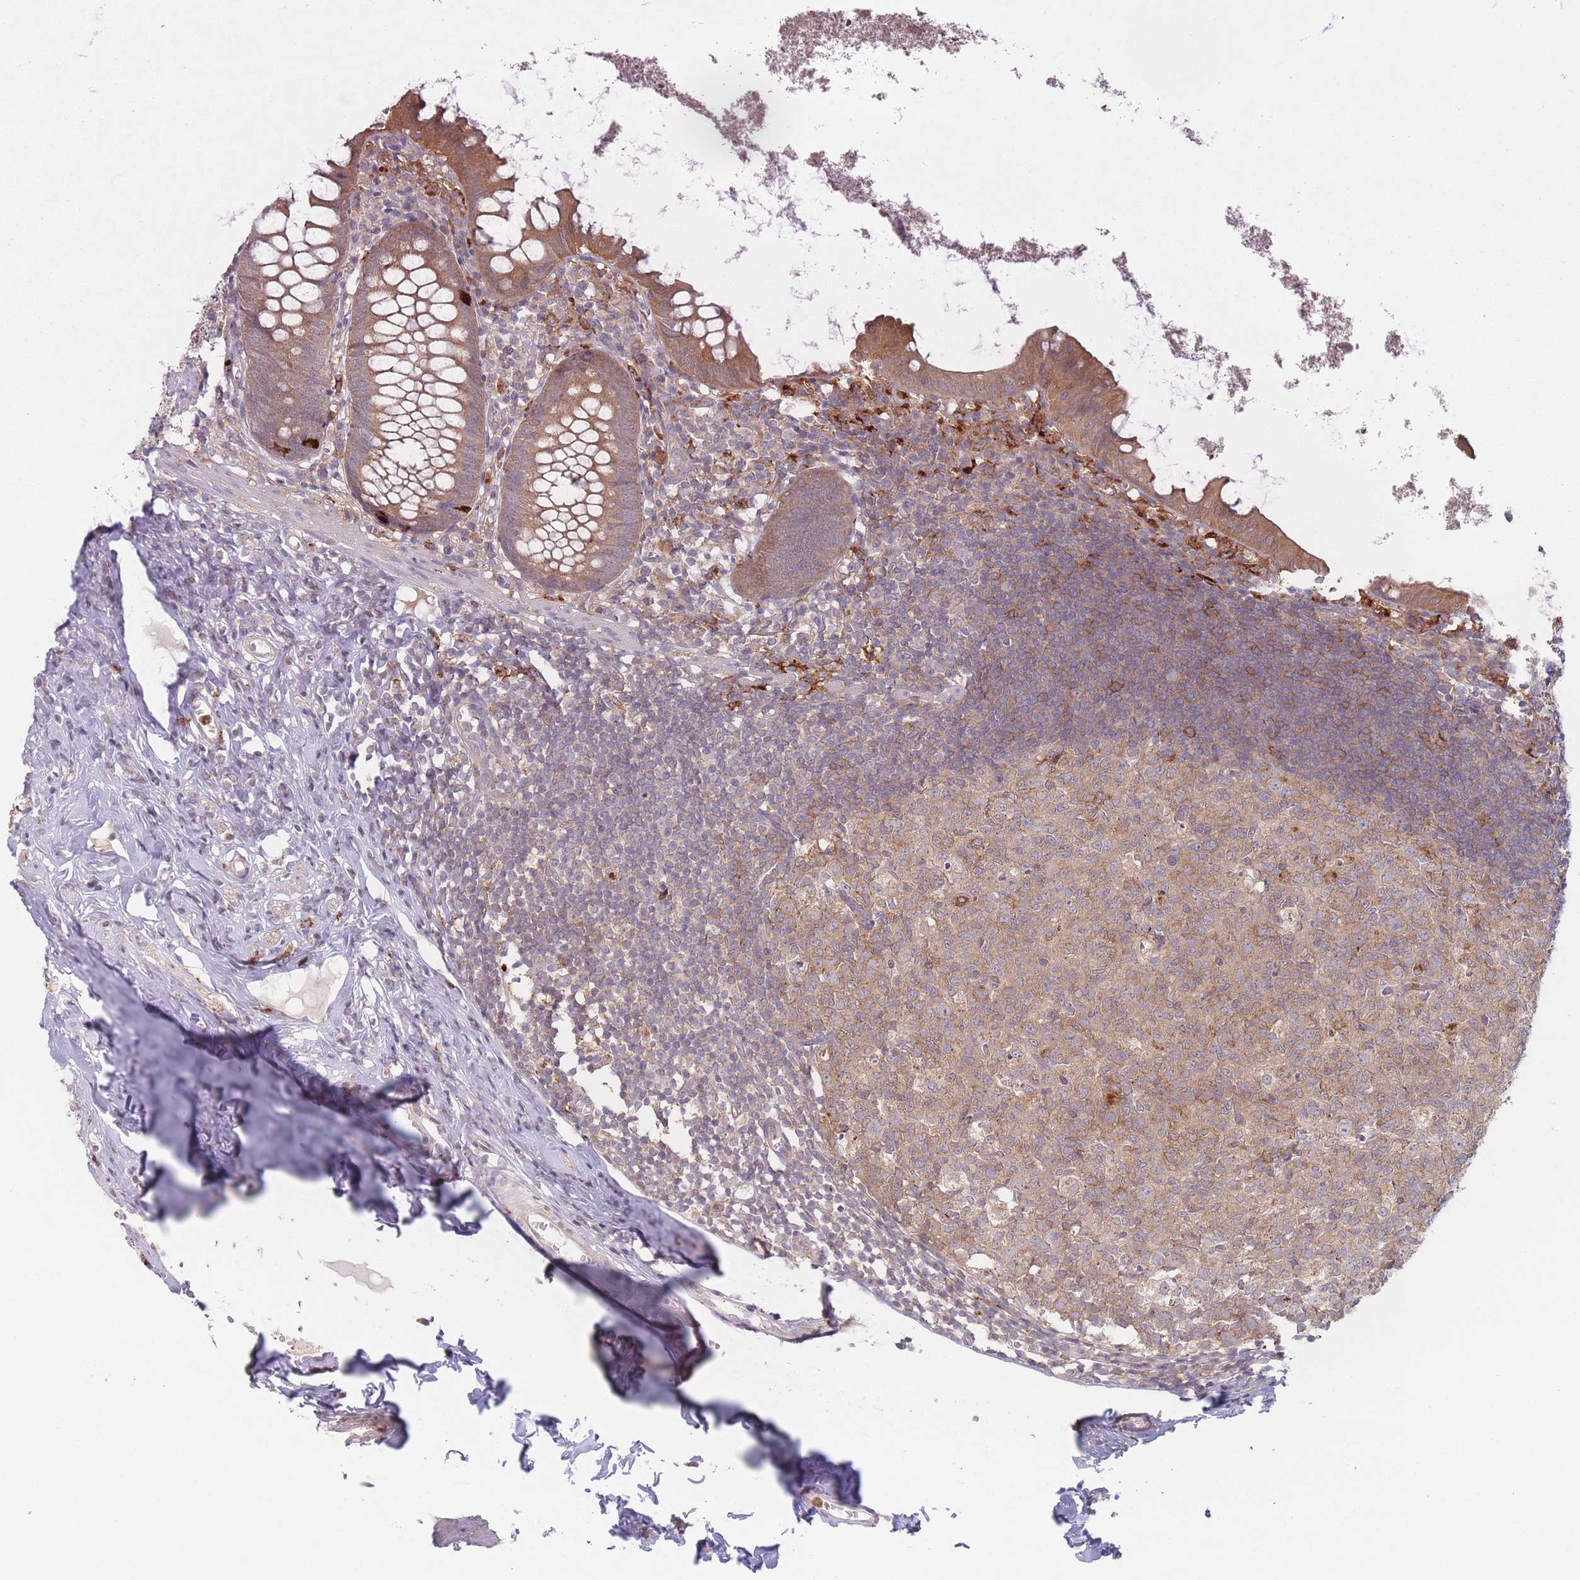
{"staining": {"intensity": "moderate", "quantity": ">75%", "location": "cytoplasmic/membranous"}, "tissue": "appendix", "cell_type": "Glandular cells", "image_type": "normal", "snomed": [{"axis": "morphology", "description": "Normal tissue, NOS"}, {"axis": "topography", "description": "Appendix"}], "caption": "Immunohistochemistry image of benign appendix stained for a protein (brown), which exhibits medium levels of moderate cytoplasmic/membranous staining in about >75% of glandular cells.", "gene": "PPM1A", "patient": {"sex": "female", "age": 51}}